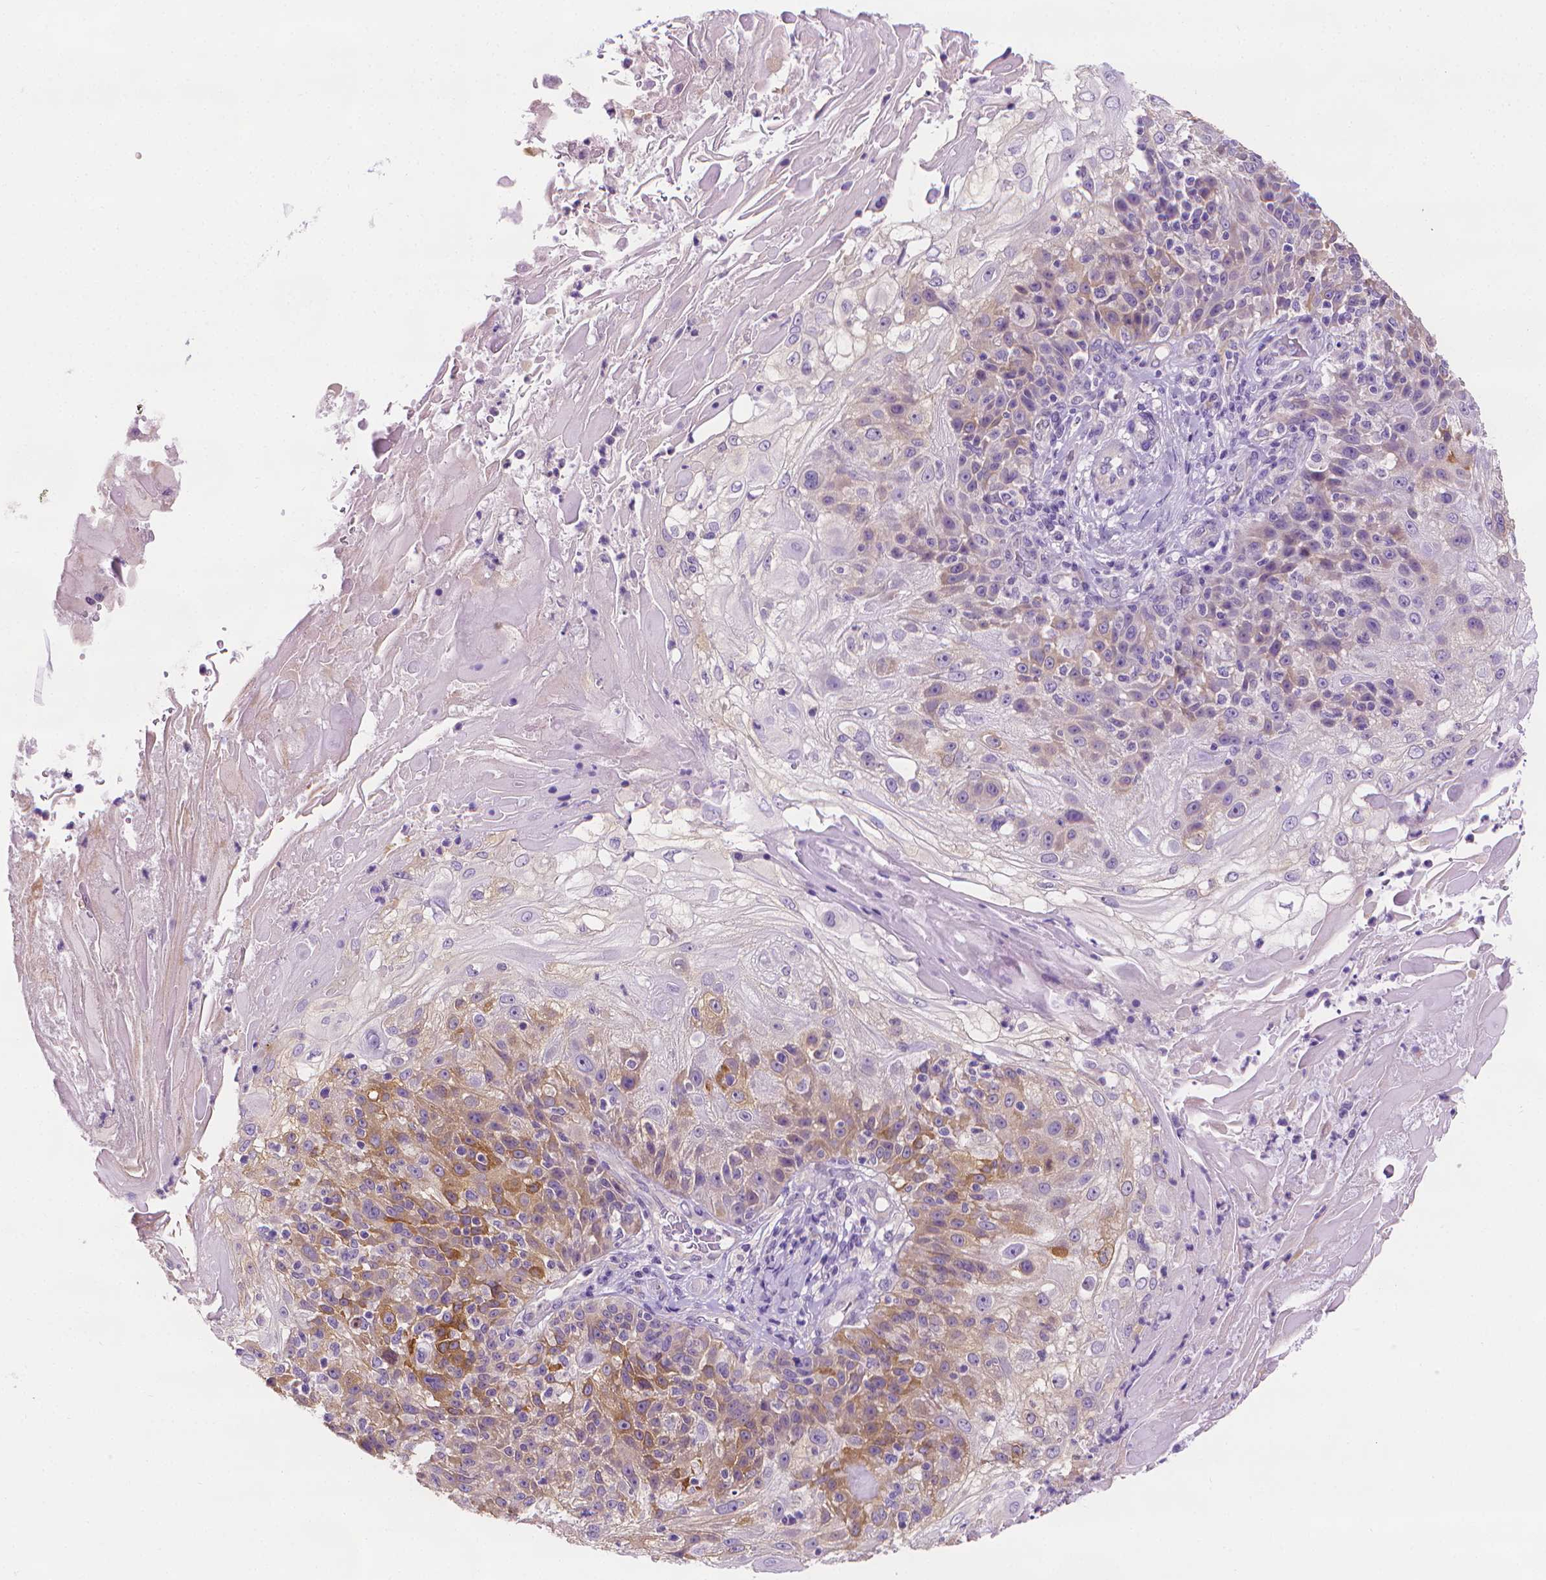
{"staining": {"intensity": "weak", "quantity": "25%-75%", "location": "cytoplasmic/membranous"}, "tissue": "skin cancer", "cell_type": "Tumor cells", "image_type": "cancer", "snomed": [{"axis": "morphology", "description": "Normal tissue, NOS"}, {"axis": "morphology", "description": "Squamous cell carcinoma, NOS"}, {"axis": "topography", "description": "Skin"}], "caption": "Immunohistochemical staining of human skin cancer (squamous cell carcinoma) demonstrates low levels of weak cytoplasmic/membranous positivity in about 25%-75% of tumor cells.", "gene": "FASN", "patient": {"sex": "female", "age": 83}}